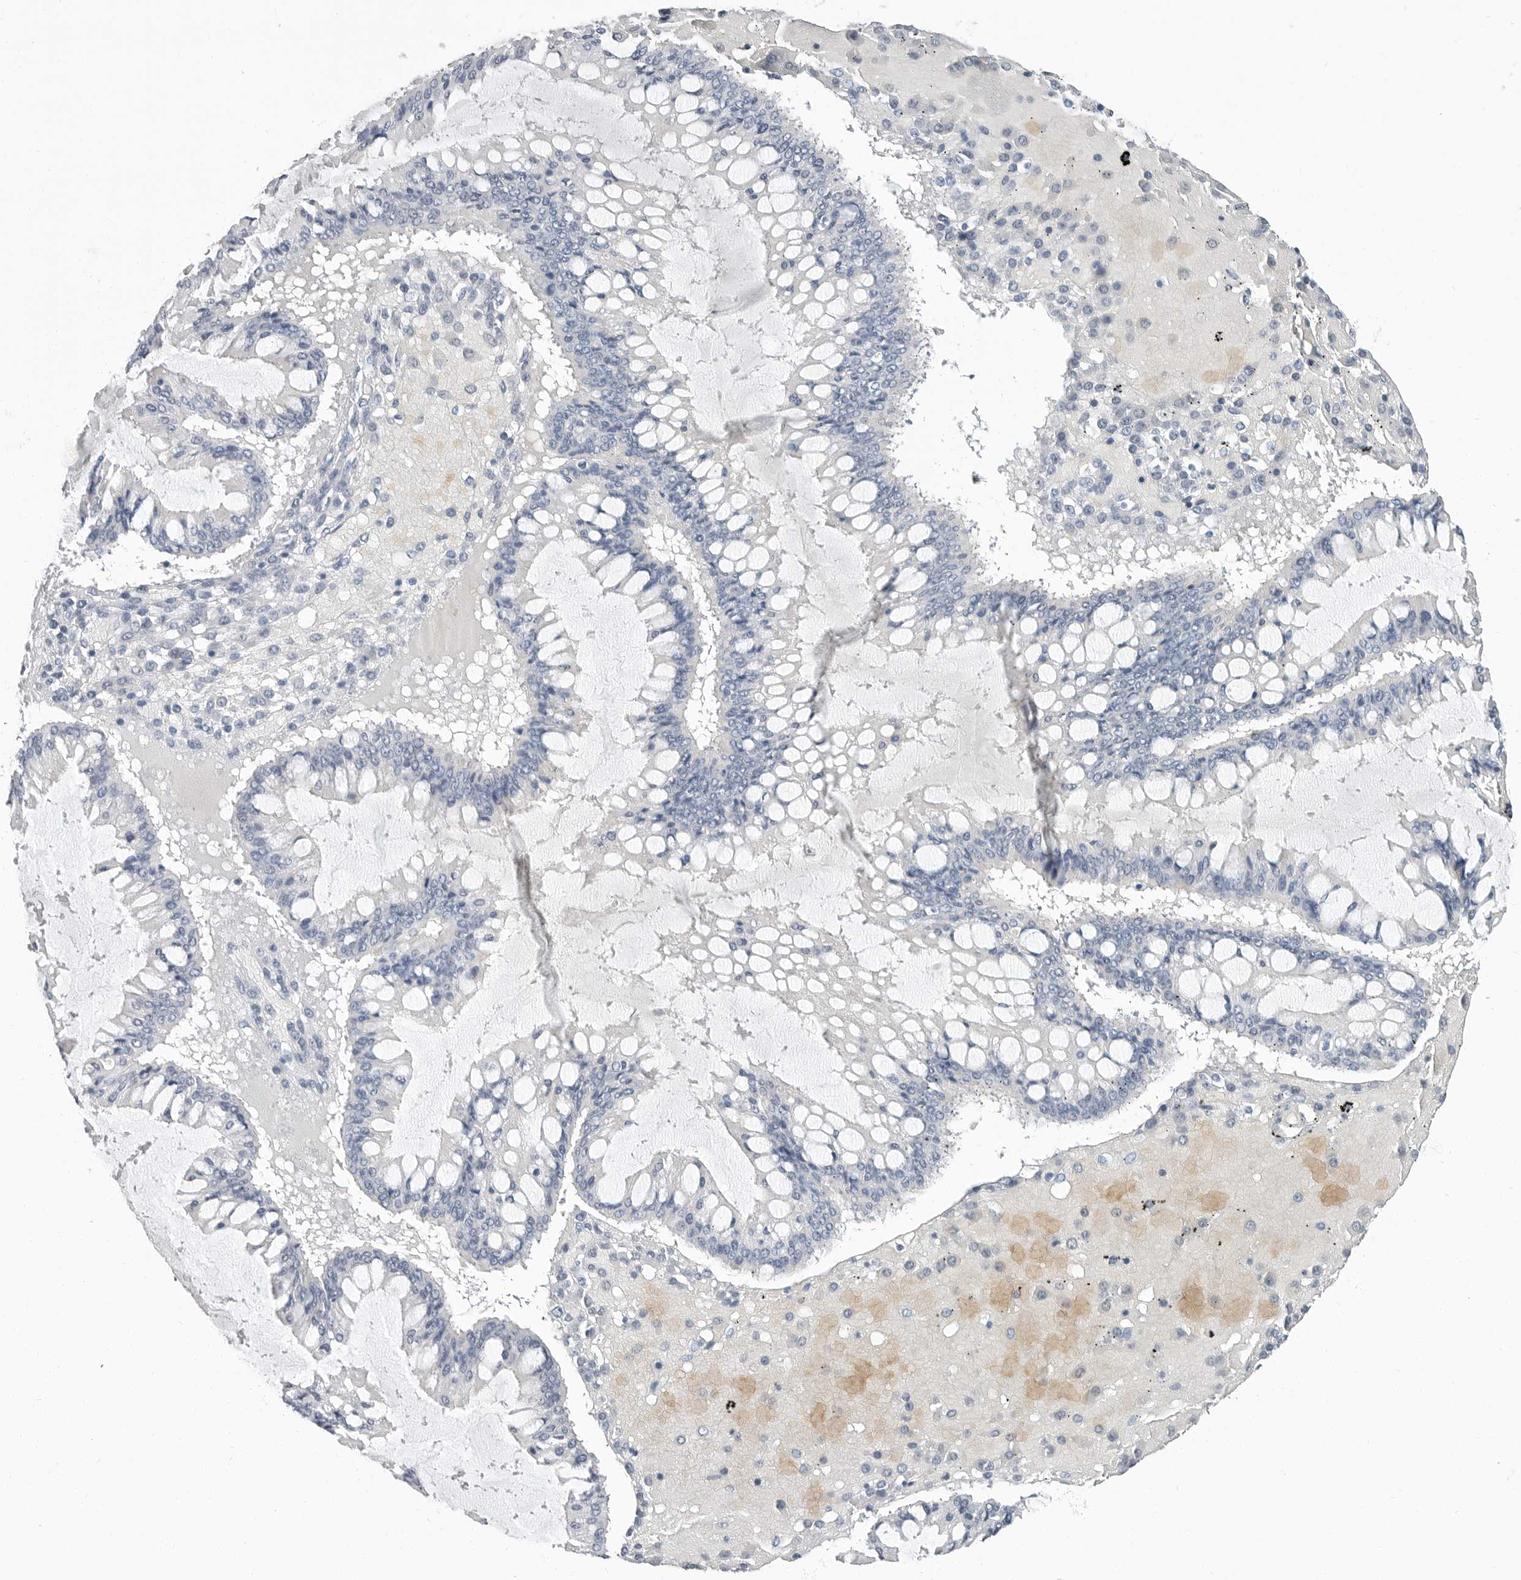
{"staining": {"intensity": "negative", "quantity": "none", "location": "none"}, "tissue": "ovarian cancer", "cell_type": "Tumor cells", "image_type": "cancer", "snomed": [{"axis": "morphology", "description": "Cystadenocarcinoma, mucinous, NOS"}, {"axis": "topography", "description": "Ovary"}], "caption": "DAB immunohistochemical staining of human ovarian mucinous cystadenocarcinoma demonstrates no significant expression in tumor cells. (DAB (3,3'-diaminobenzidine) immunohistochemistry visualized using brightfield microscopy, high magnification).", "gene": "PLN", "patient": {"sex": "female", "age": 73}}